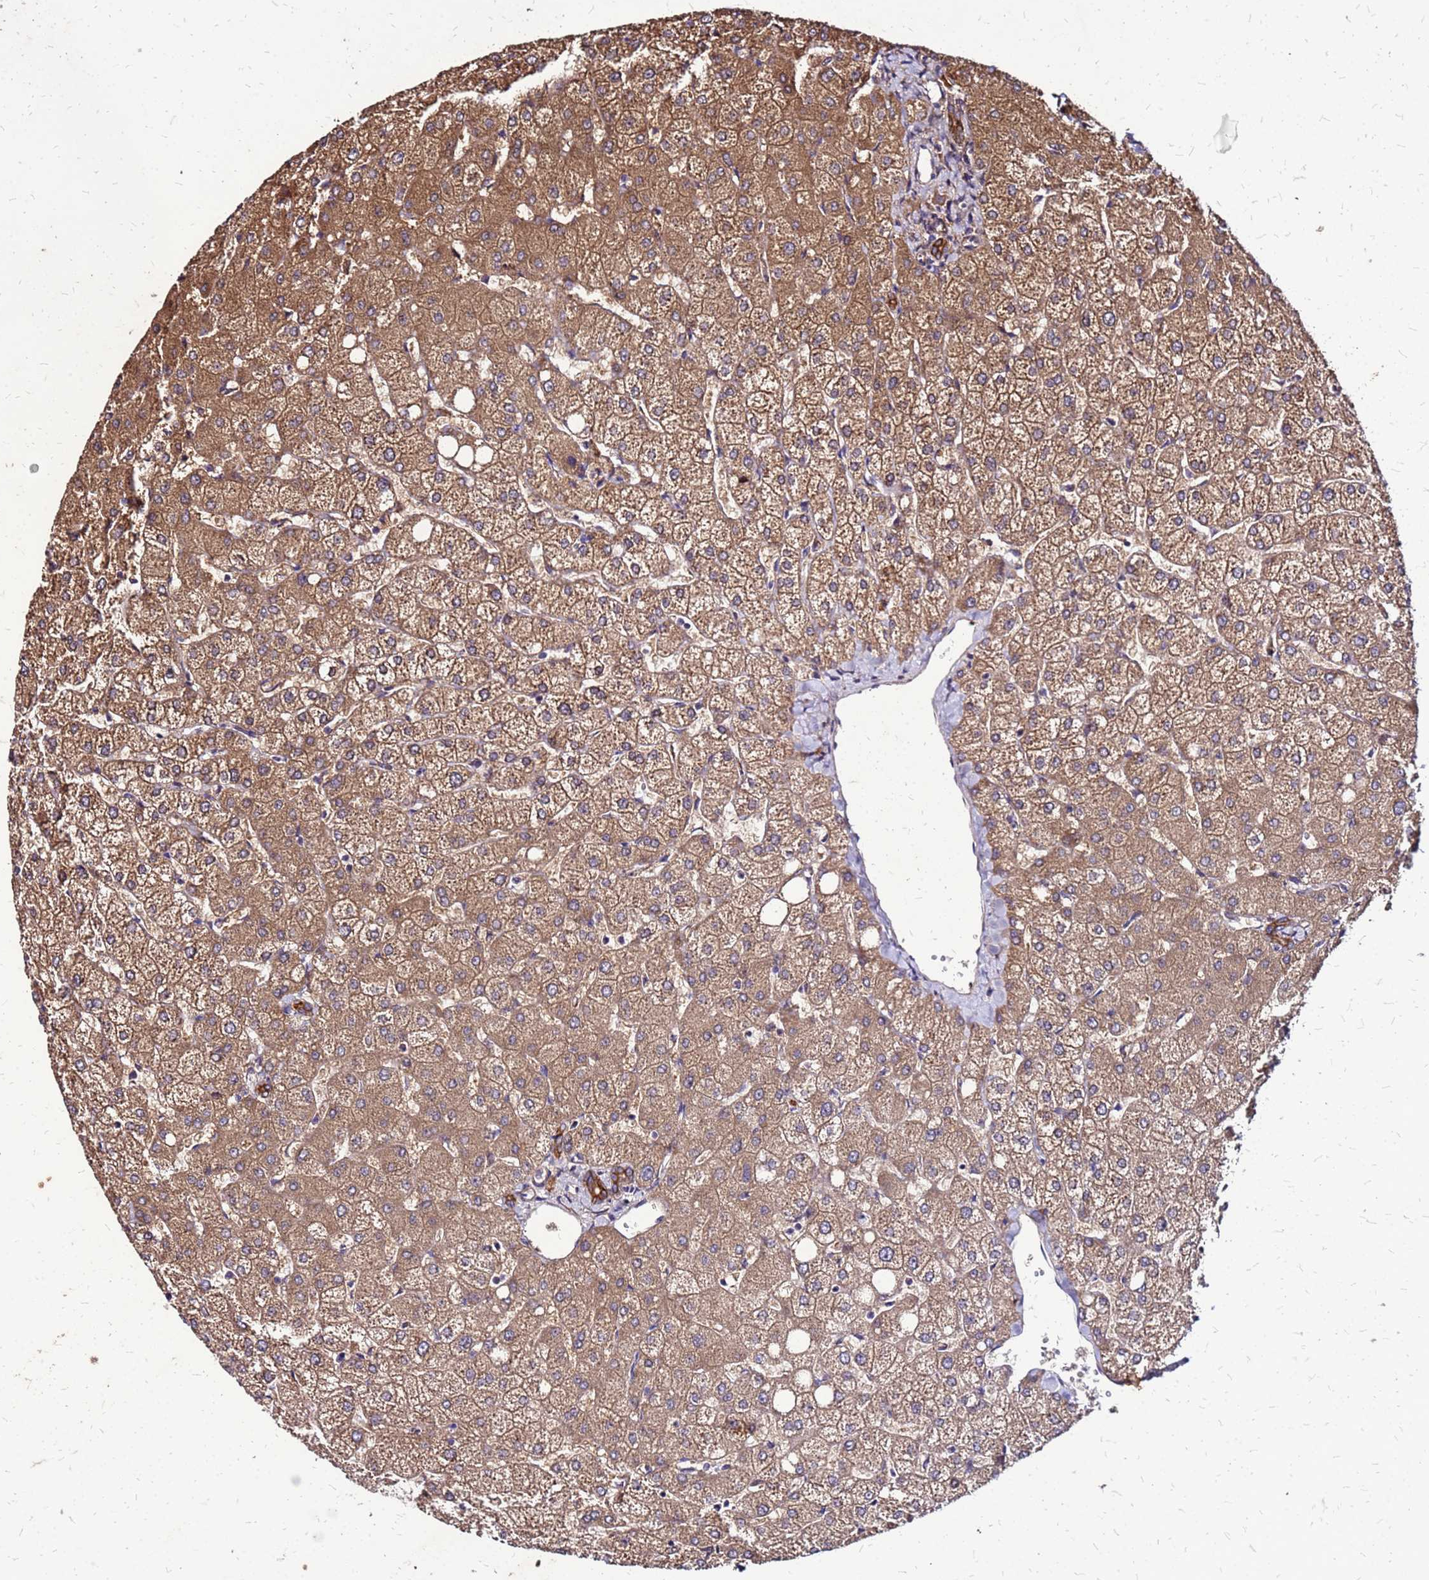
{"staining": {"intensity": "strong", "quantity": ">75%", "location": "cytoplasmic/membranous"}, "tissue": "liver", "cell_type": "Cholangiocytes", "image_type": "normal", "snomed": [{"axis": "morphology", "description": "Normal tissue, NOS"}, {"axis": "topography", "description": "Liver"}], "caption": "A photomicrograph of human liver stained for a protein exhibits strong cytoplasmic/membranous brown staining in cholangiocytes.", "gene": "VMO1", "patient": {"sex": "female", "age": 54}}